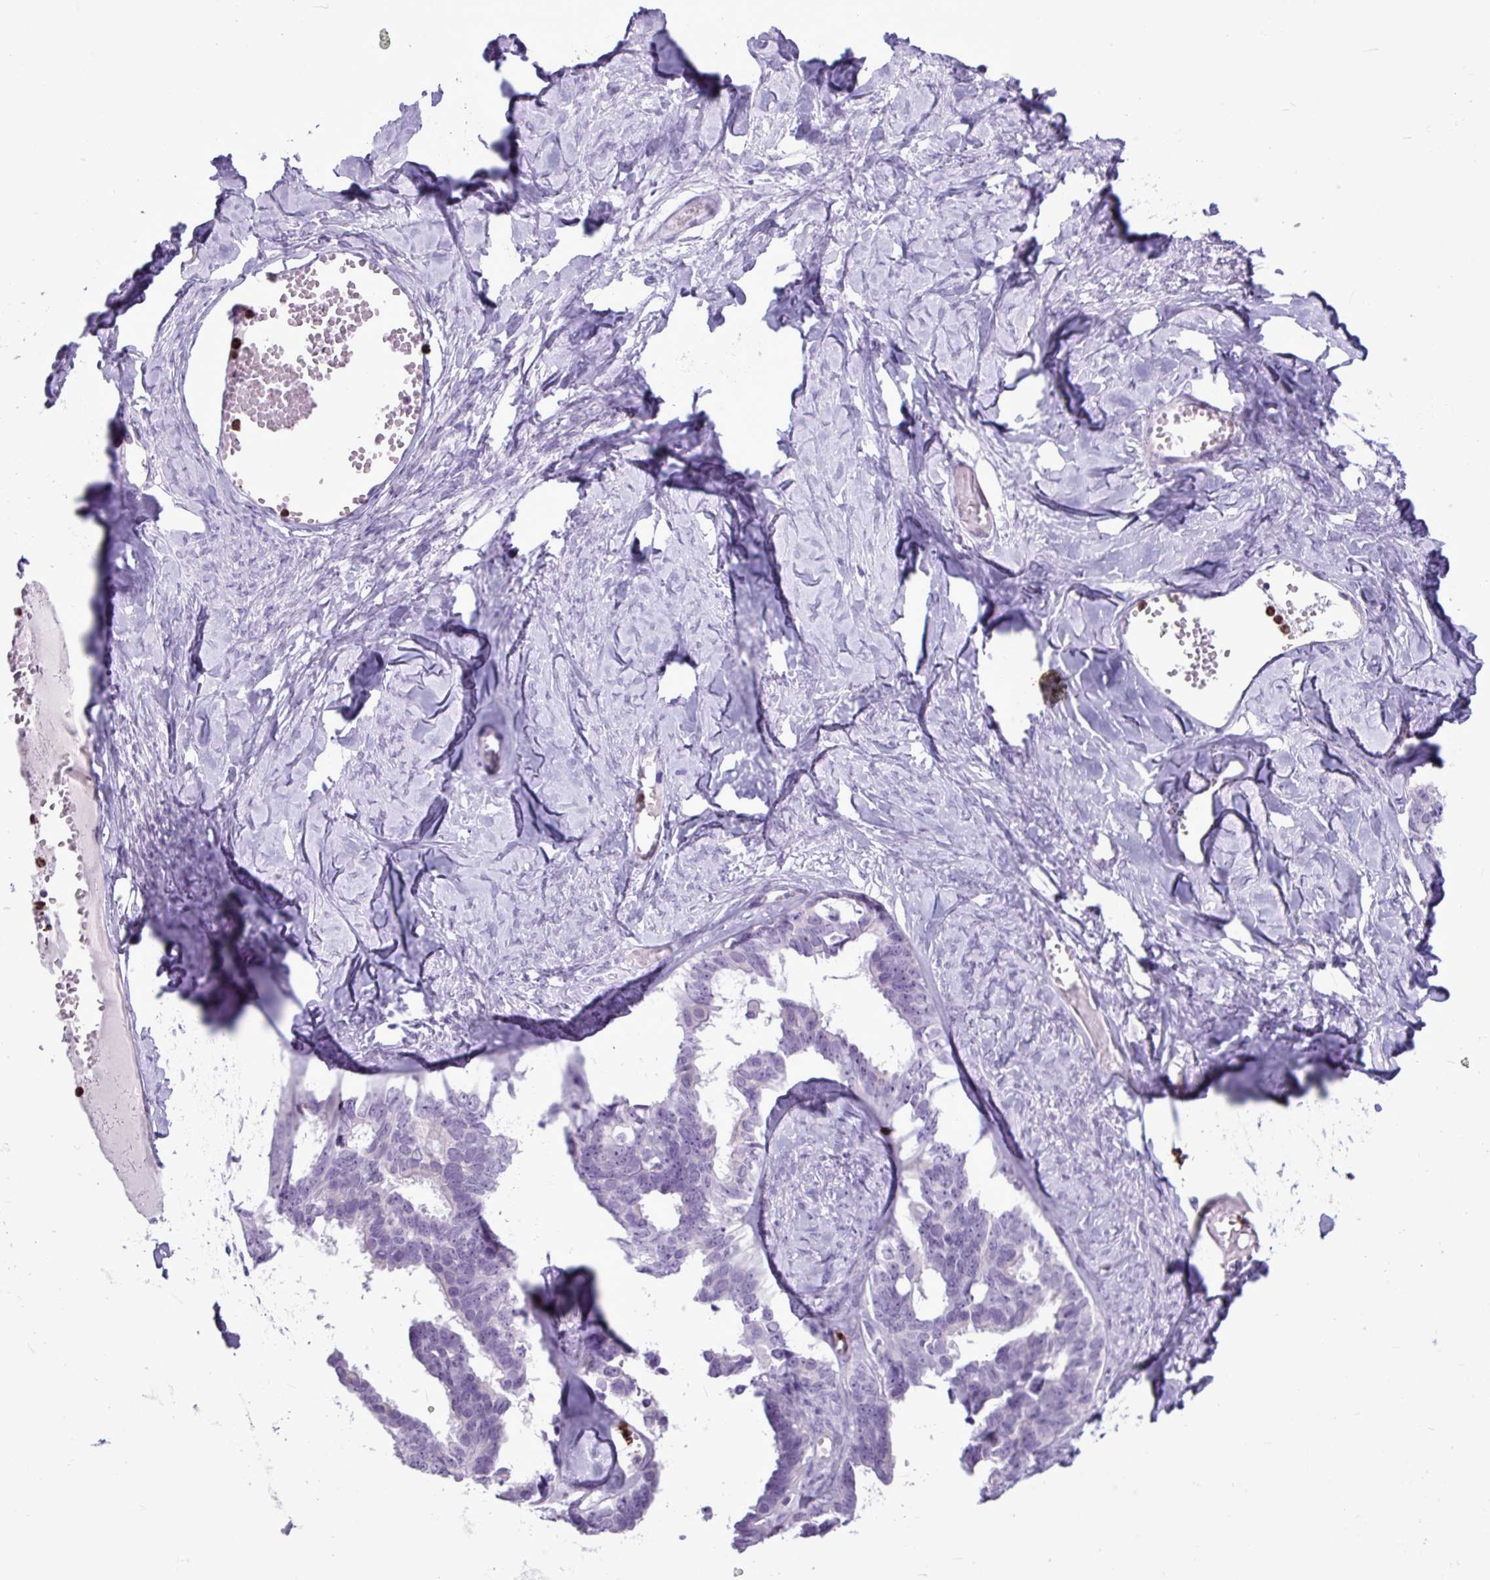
{"staining": {"intensity": "negative", "quantity": "none", "location": "none"}, "tissue": "ovarian cancer", "cell_type": "Tumor cells", "image_type": "cancer", "snomed": [{"axis": "morphology", "description": "Cystadenocarcinoma, serous, NOS"}, {"axis": "topography", "description": "Ovary"}], "caption": "Immunohistochemistry histopathology image of human serous cystadenocarcinoma (ovarian) stained for a protein (brown), which exhibits no expression in tumor cells.", "gene": "TMEM178A", "patient": {"sex": "female", "age": 69}}